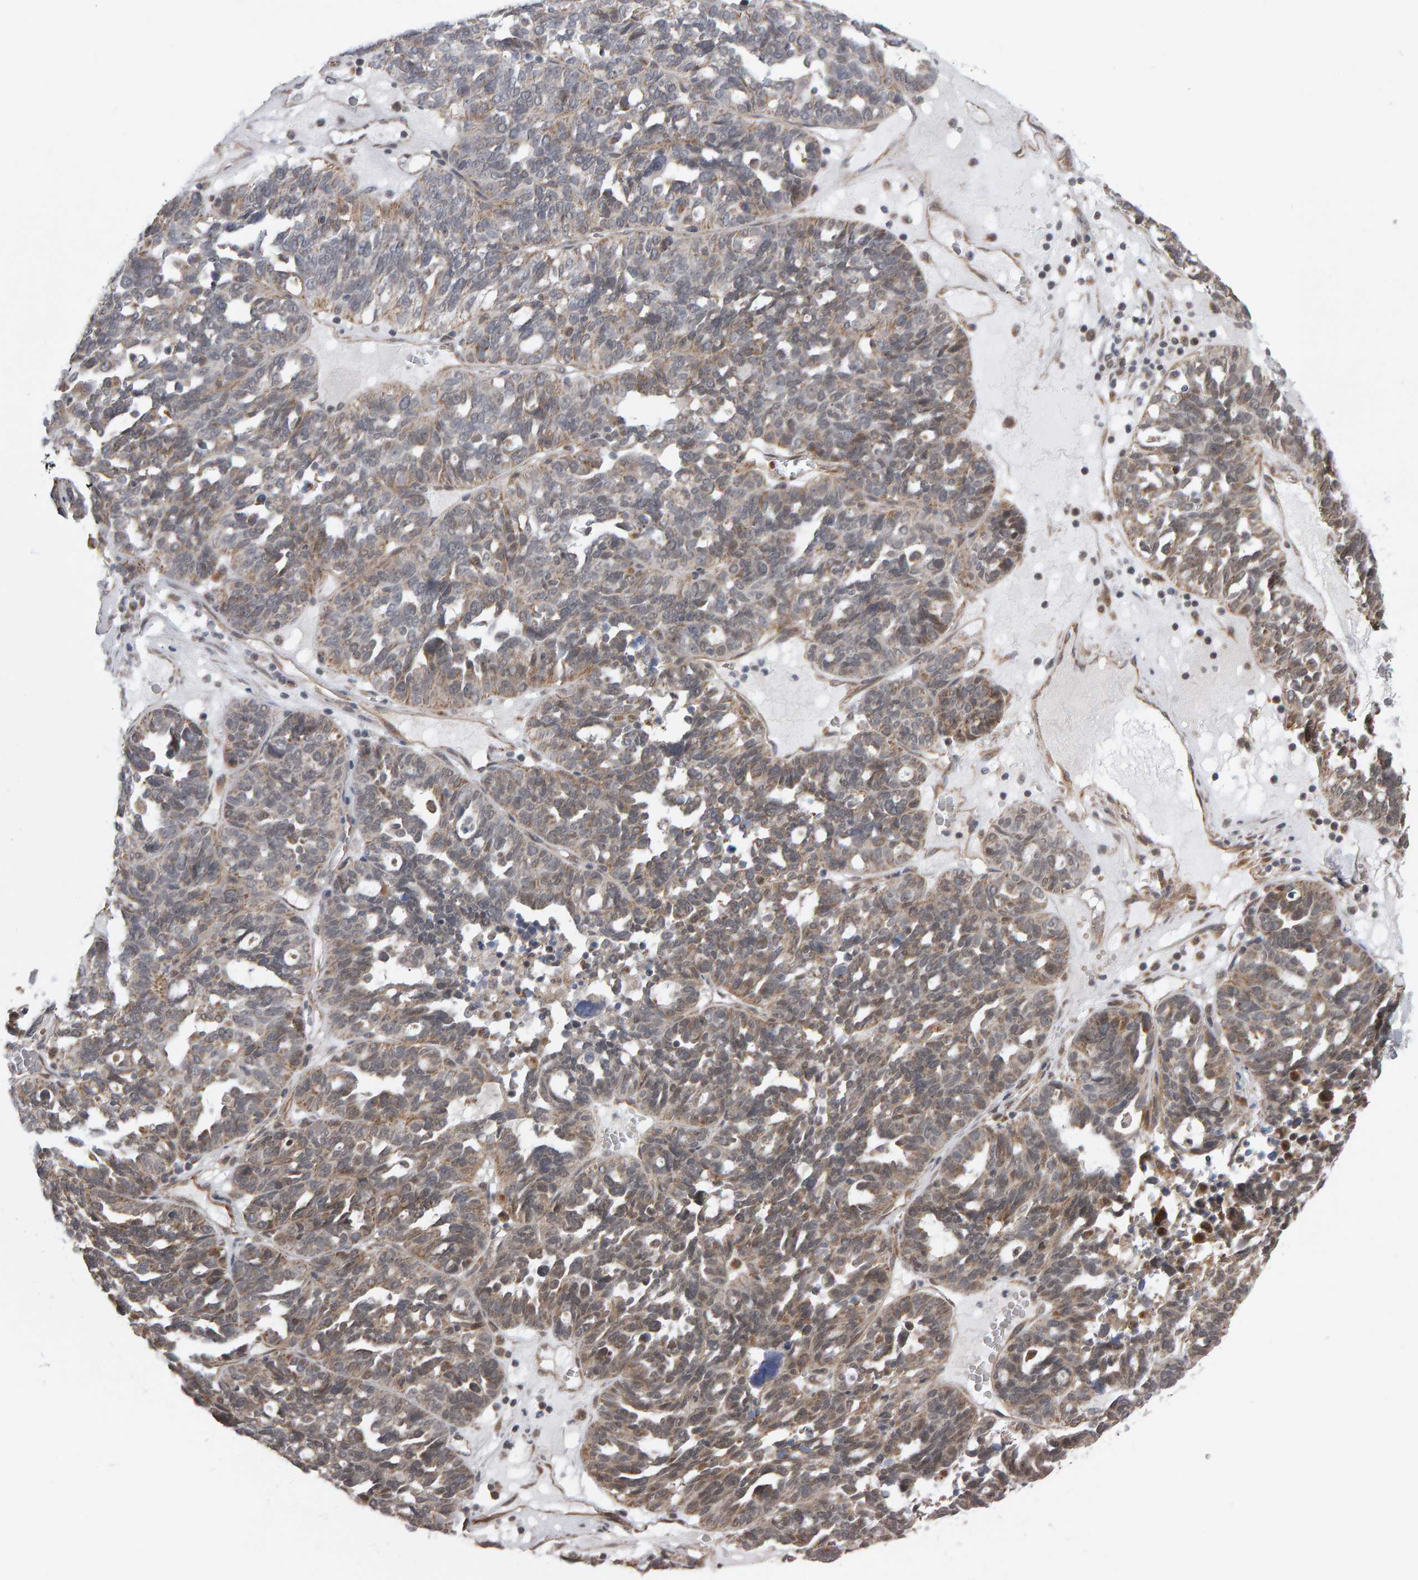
{"staining": {"intensity": "moderate", "quantity": "25%-75%", "location": "cytoplasmic/membranous"}, "tissue": "ovarian cancer", "cell_type": "Tumor cells", "image_type": "cancer", "snomed": [{"axis": "morphology", "description": "Cystadenocarcinoma, serous, NOS"}, {"axis": "topography", "description": "Ovary"}], "caption": "A high-resolution histopathology image shows immunohistochemistry staining of ovarian serous cystadenocarcinoma, which shows moderate cytoplasmic/membranous expression in approximately 25%-75% of tumor cells.", "gene": "DAP3", "patient": {"sex": "female", "age": 59}}